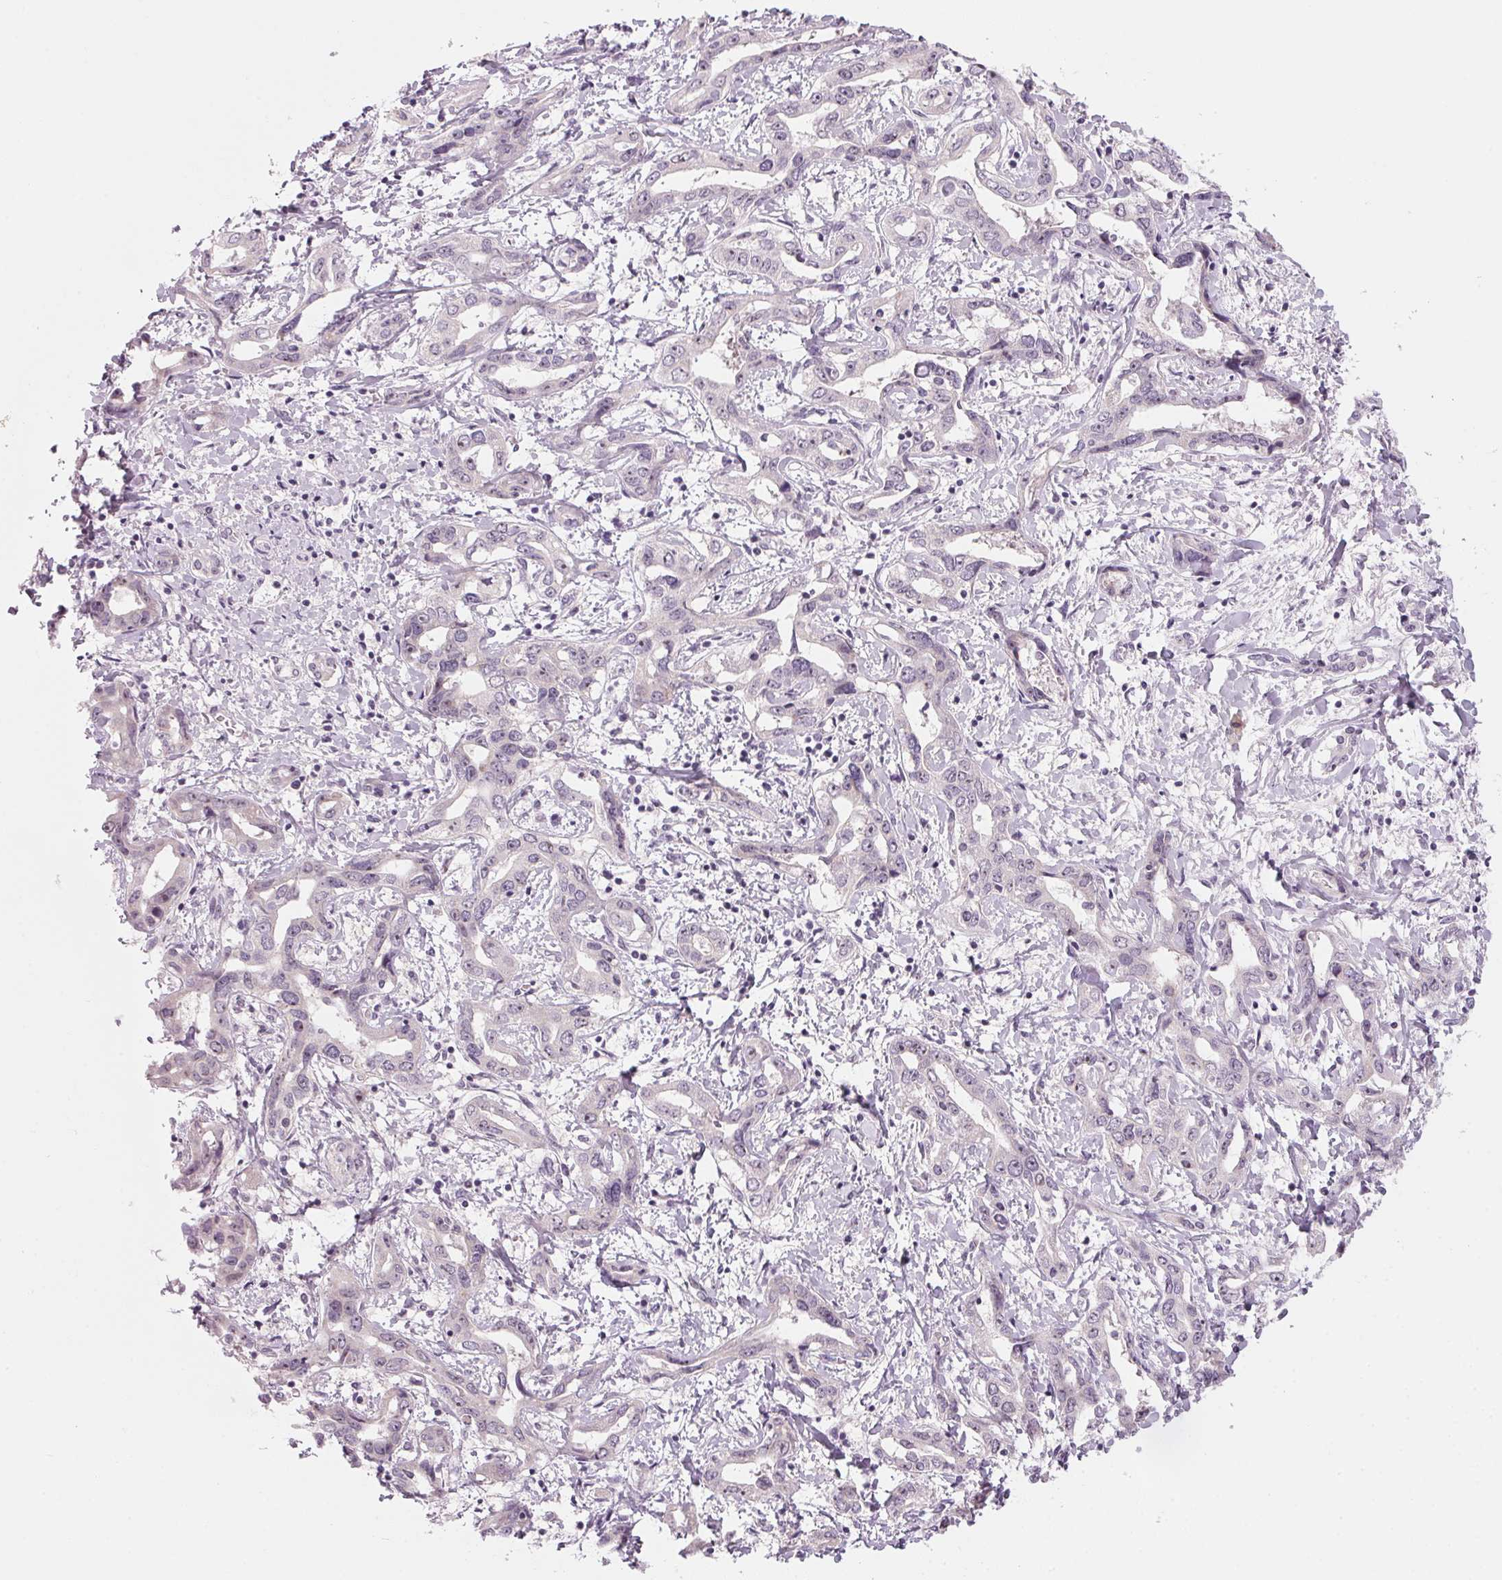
{"staining": {"intensity": "negative", "quantity": "none", "location": "none"}, "tissue": "liver cancer", "cell_type": "Tumor cells", "image_type": "cancer", "snomed": [{"axis": "morphology", "description": "Cholangiocarcinoma"}, {"axis": "topography", "description": "Liver"}], "caption": "The micrograph reveals no staining of tumor cells in liver cholangiocarcinoma. (Brightfield microscopy of DAB immunohistochemistry (IHC) at high magnification).", "gene": "DNTTIP2", "patient": {"sex": "male", "age": 59}}